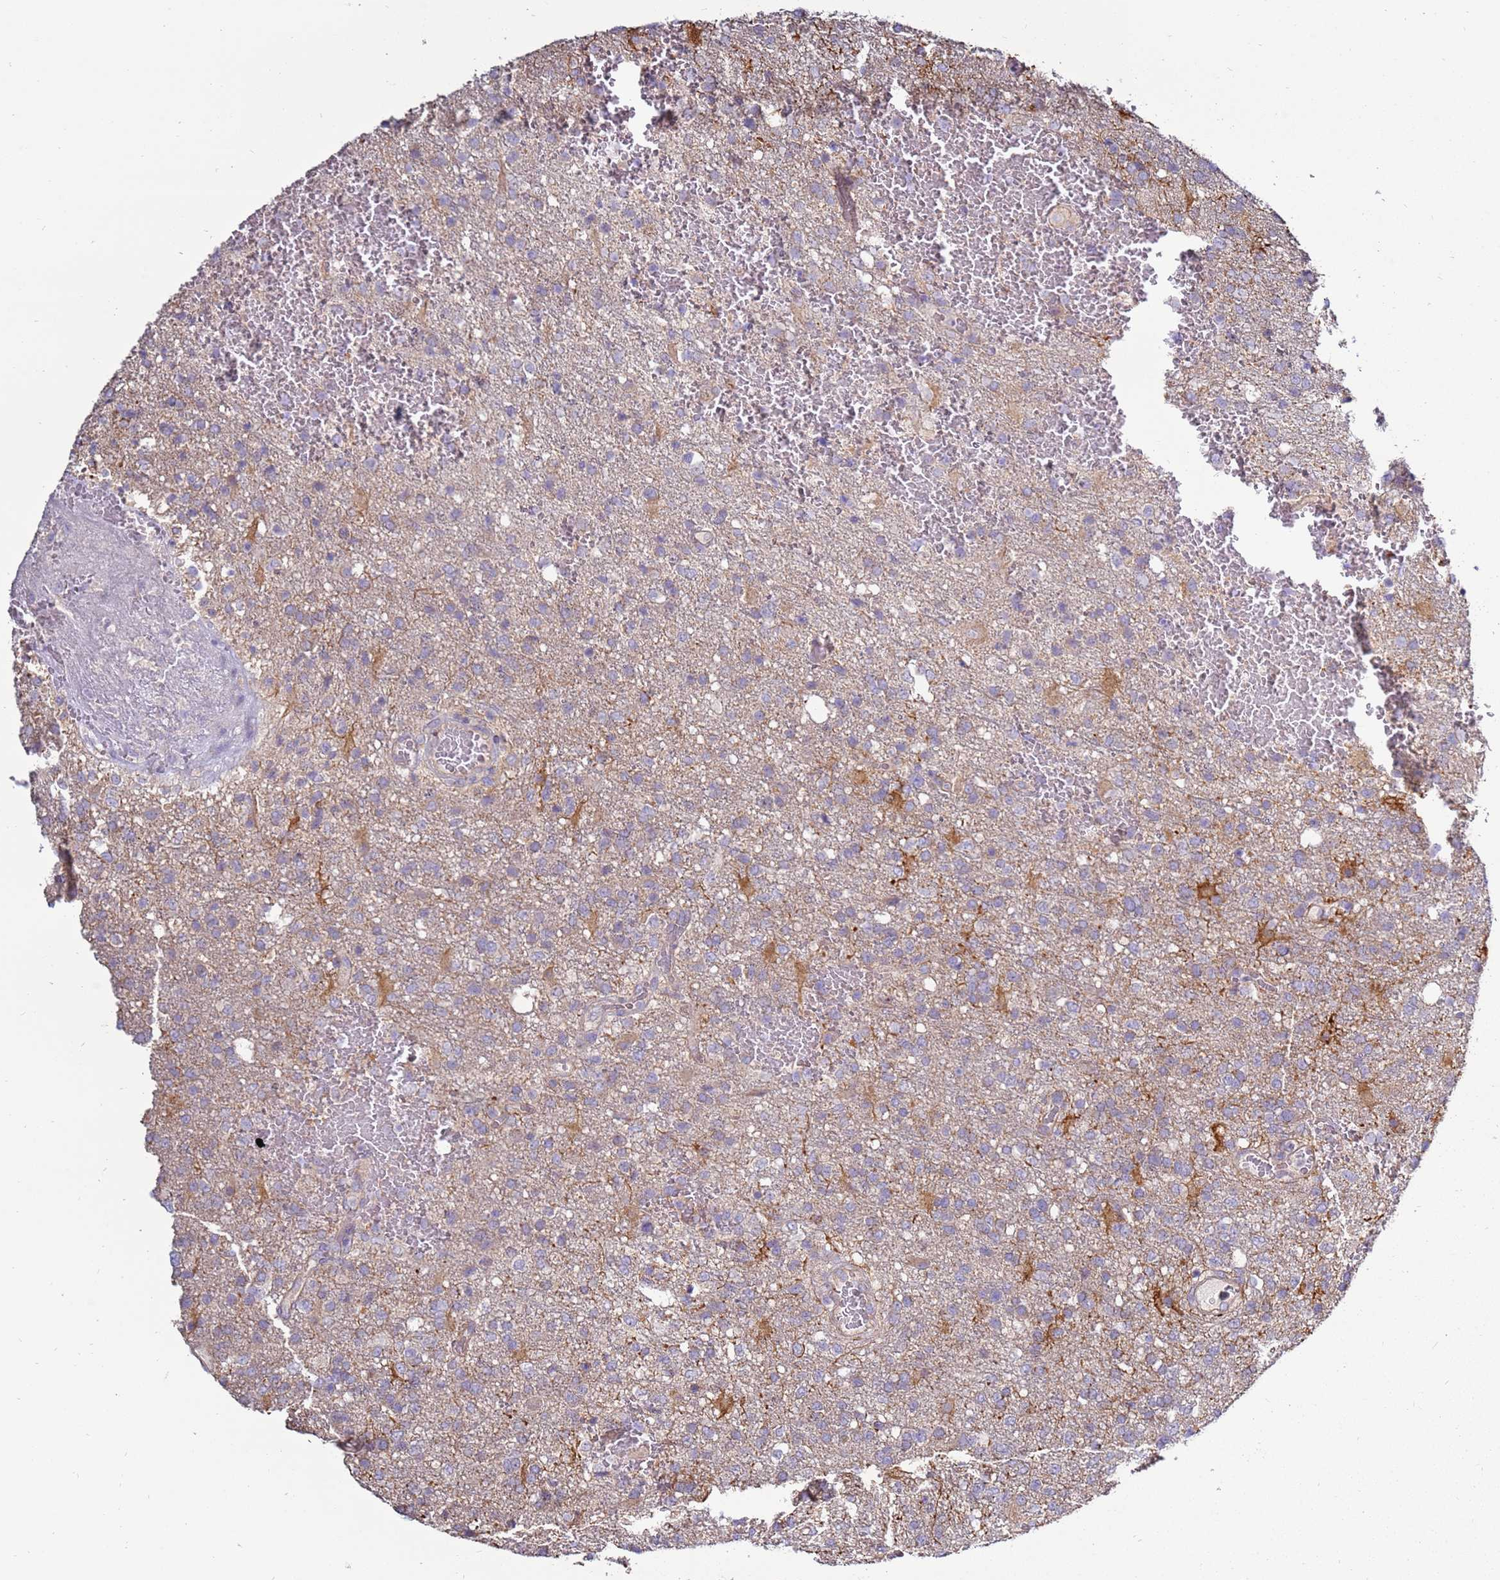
{"staining": {"intensity": "negative", "quantity": "none", "location": "none"}, "tissue": "glioma", "cell_type": "Tumor cells", "image_type": "cancer", "snomed": [{"axis": "morphology", "description": "Glioma, malignant, High grade"}, {"axis": "topography", "description": "Brain"}], "caption": "Protein analysis of glioma reveals no significant positivity in tumor cells. (IHC, brightfield microscopy, high magnification).", "gene": "TRAPPC4", "patient": {"sex": "female", "age": 74}}